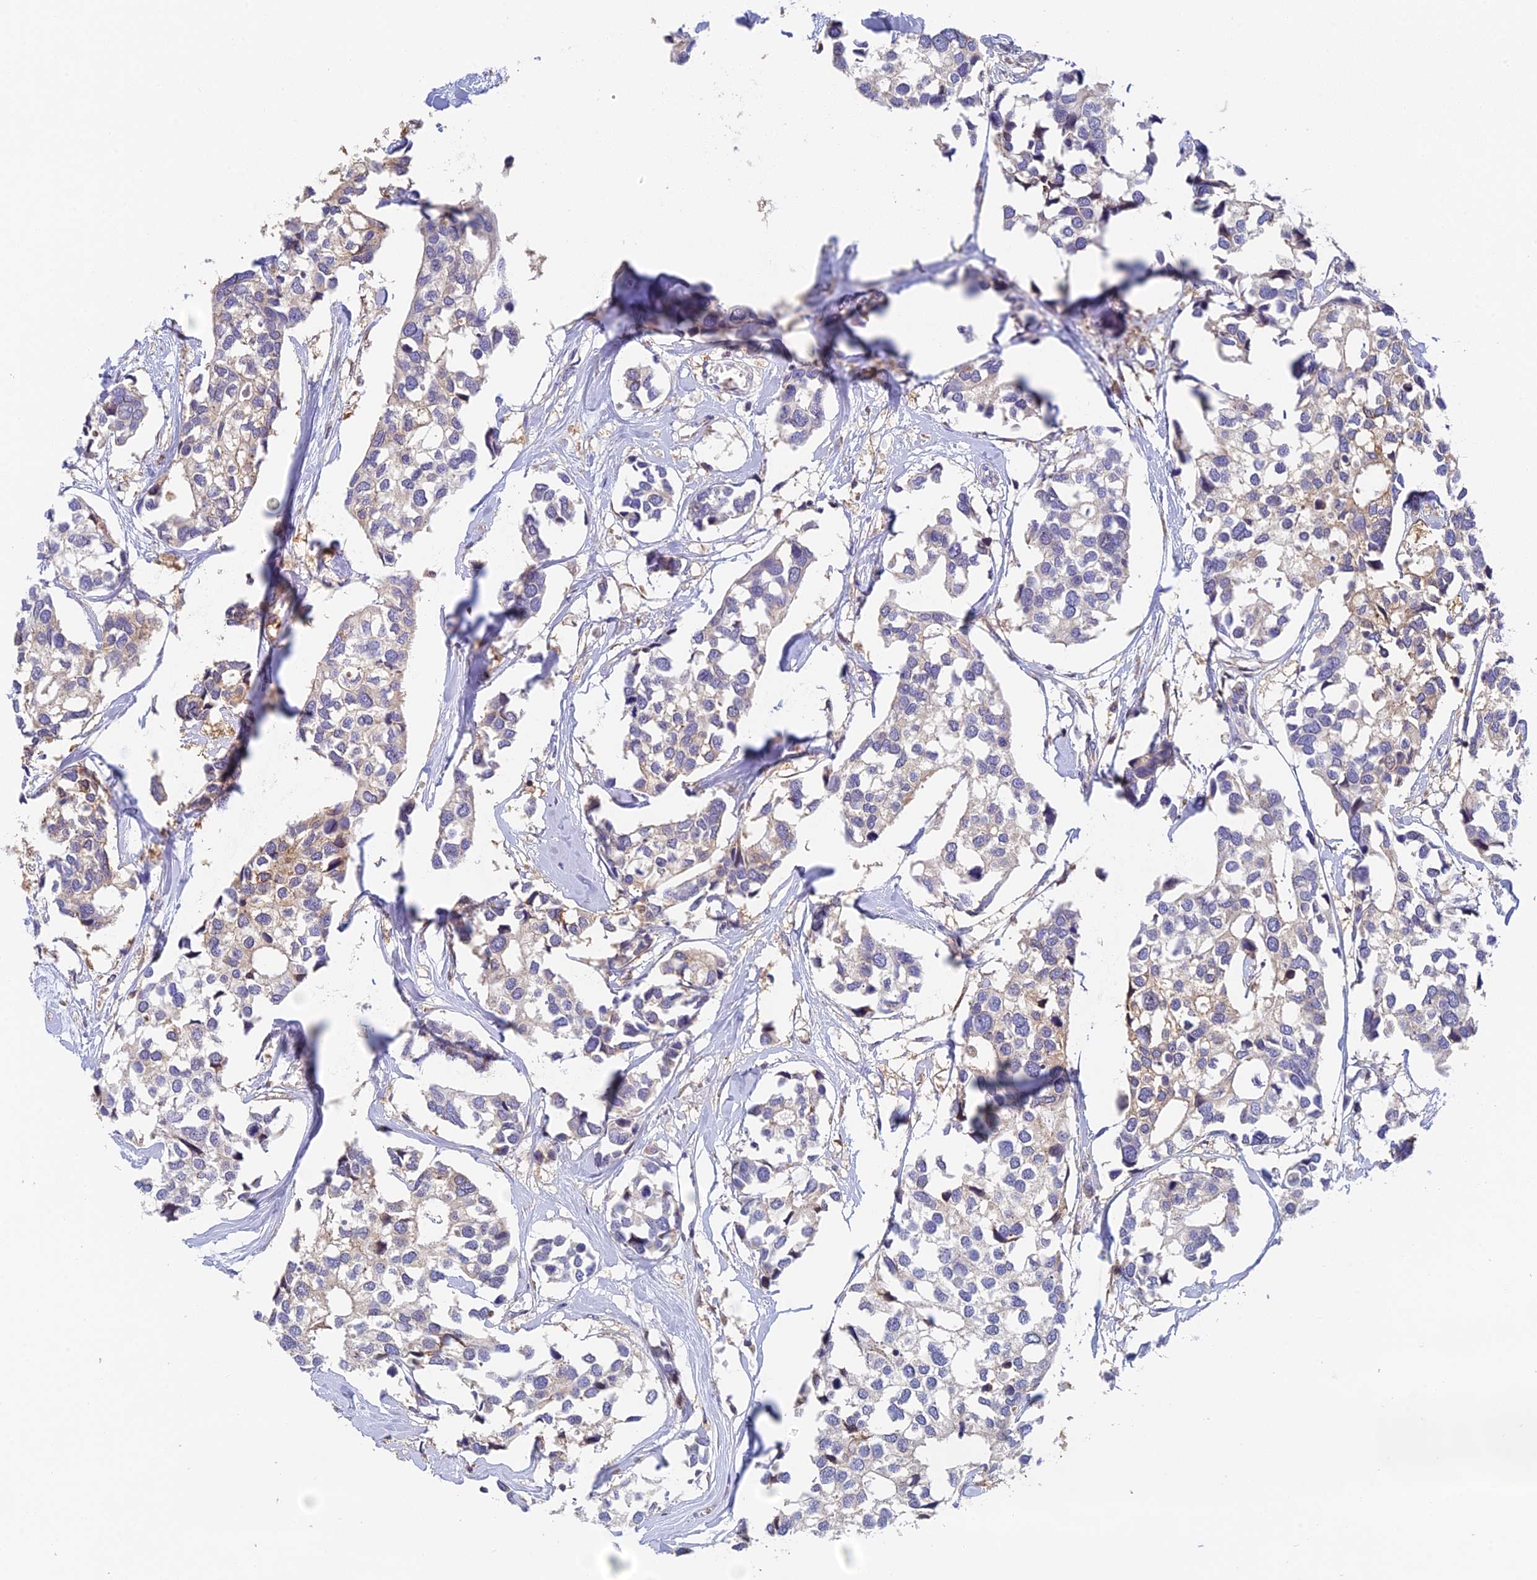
{"staining": {"intensity": "negative", "quantity": "none", "location": "none"}, "tissue": "breast cancer", "cell_type": "Tumor cells", "image_type": "cancer", "snomed": [{"axis": "morphology", "description": "Duct carcinoma"}, {"axis": "topography", "description": "Breast"}], "caption": "A high-resolution micrograph shows IHC staining of breast intraductal carcinoma, which shows no significant expression in tumor cells.", "gene": "IPO5", "patient": {"sex": "female", "age": 83}}